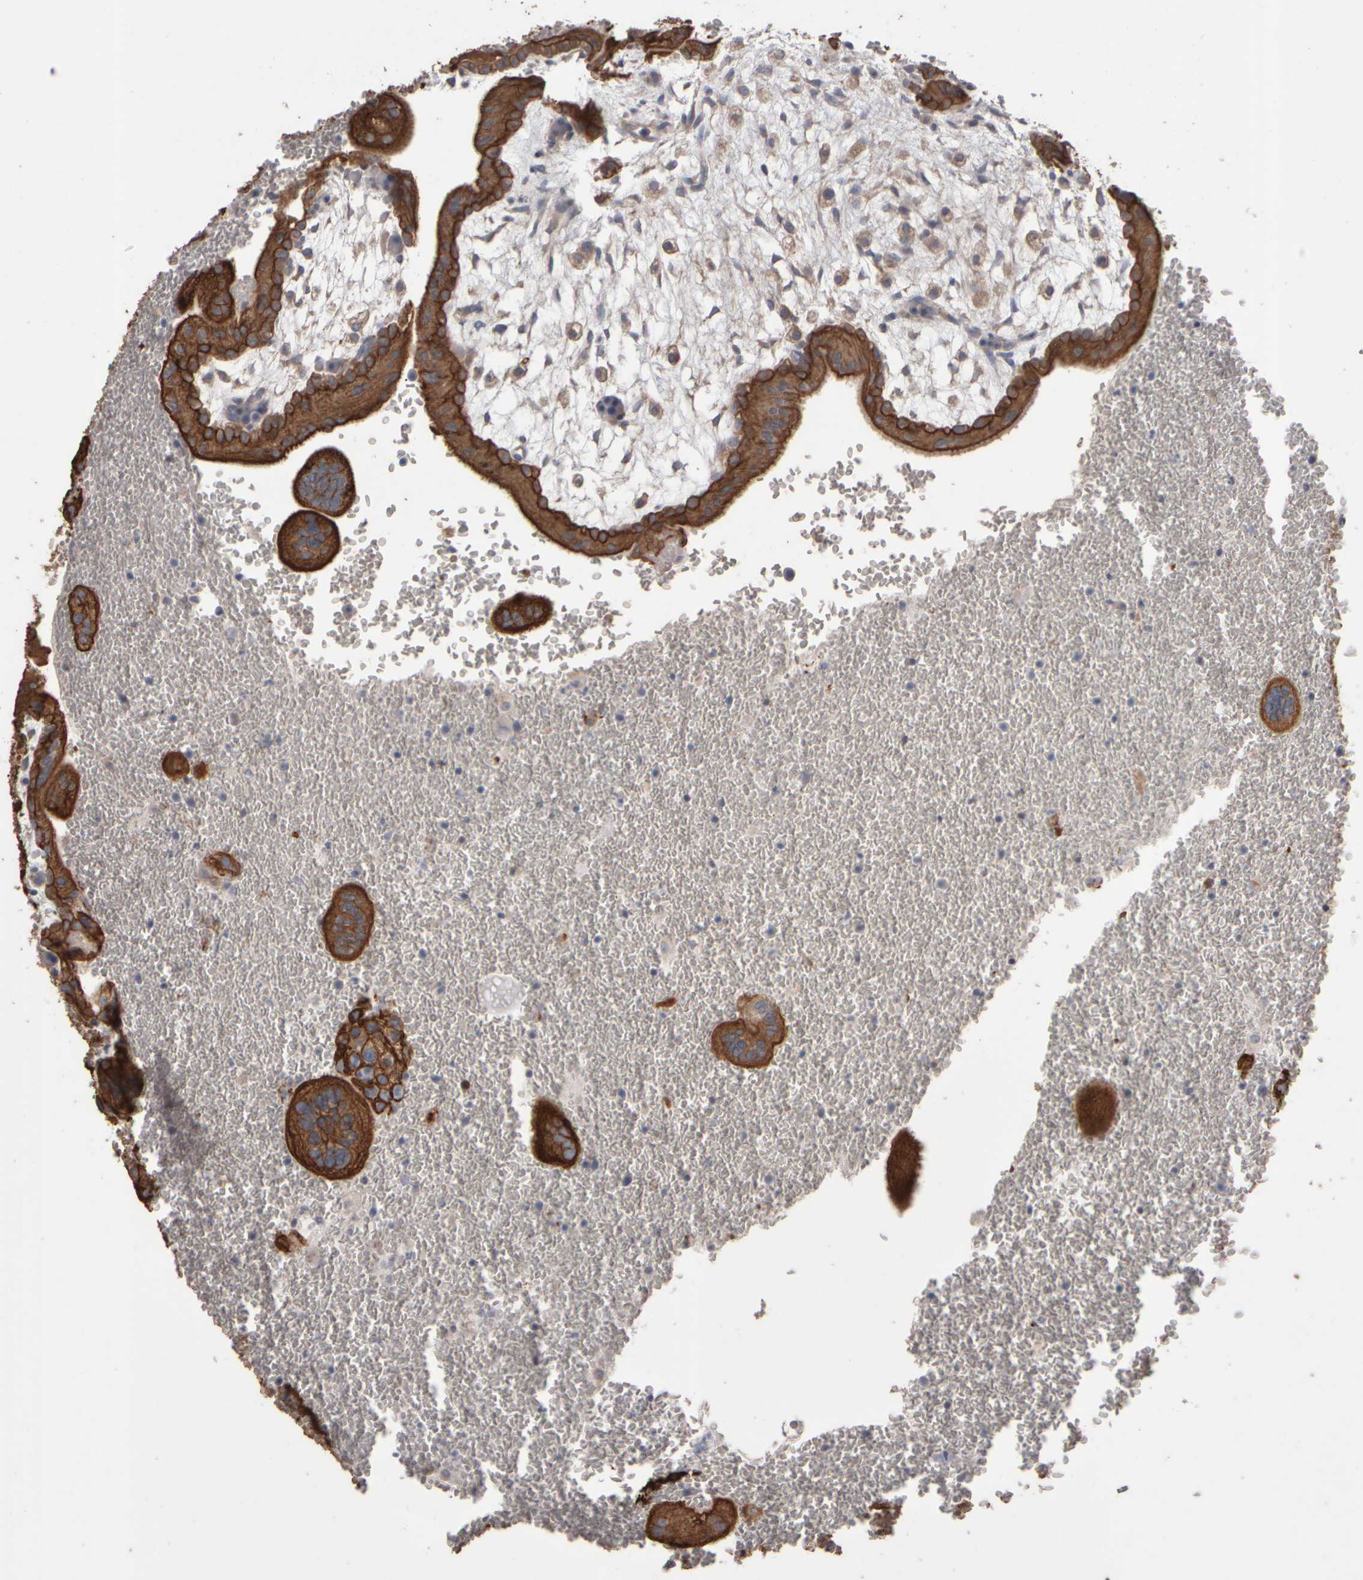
{"staining": {"intensity": "strong", "quantity": ">75%", "location": "cytoplasmic/membranous"}, "tissue": "placenta", "cell_type": "Trophoblastic cells", "image_type": "normal", "snomed": [{"axis": "morphology", "description": "Normal tissue, NOS"}, {"axis": "topography", "description": "Placenta"}], "caption": "Immunohistochemical staining of normal human placenta shows high levels of strong cytoplasmic/membranous positivity in approximately >75% of trophoblastic cells.", "gene": "EPHX2", "patient": {"sex": "female", "age": 35}}